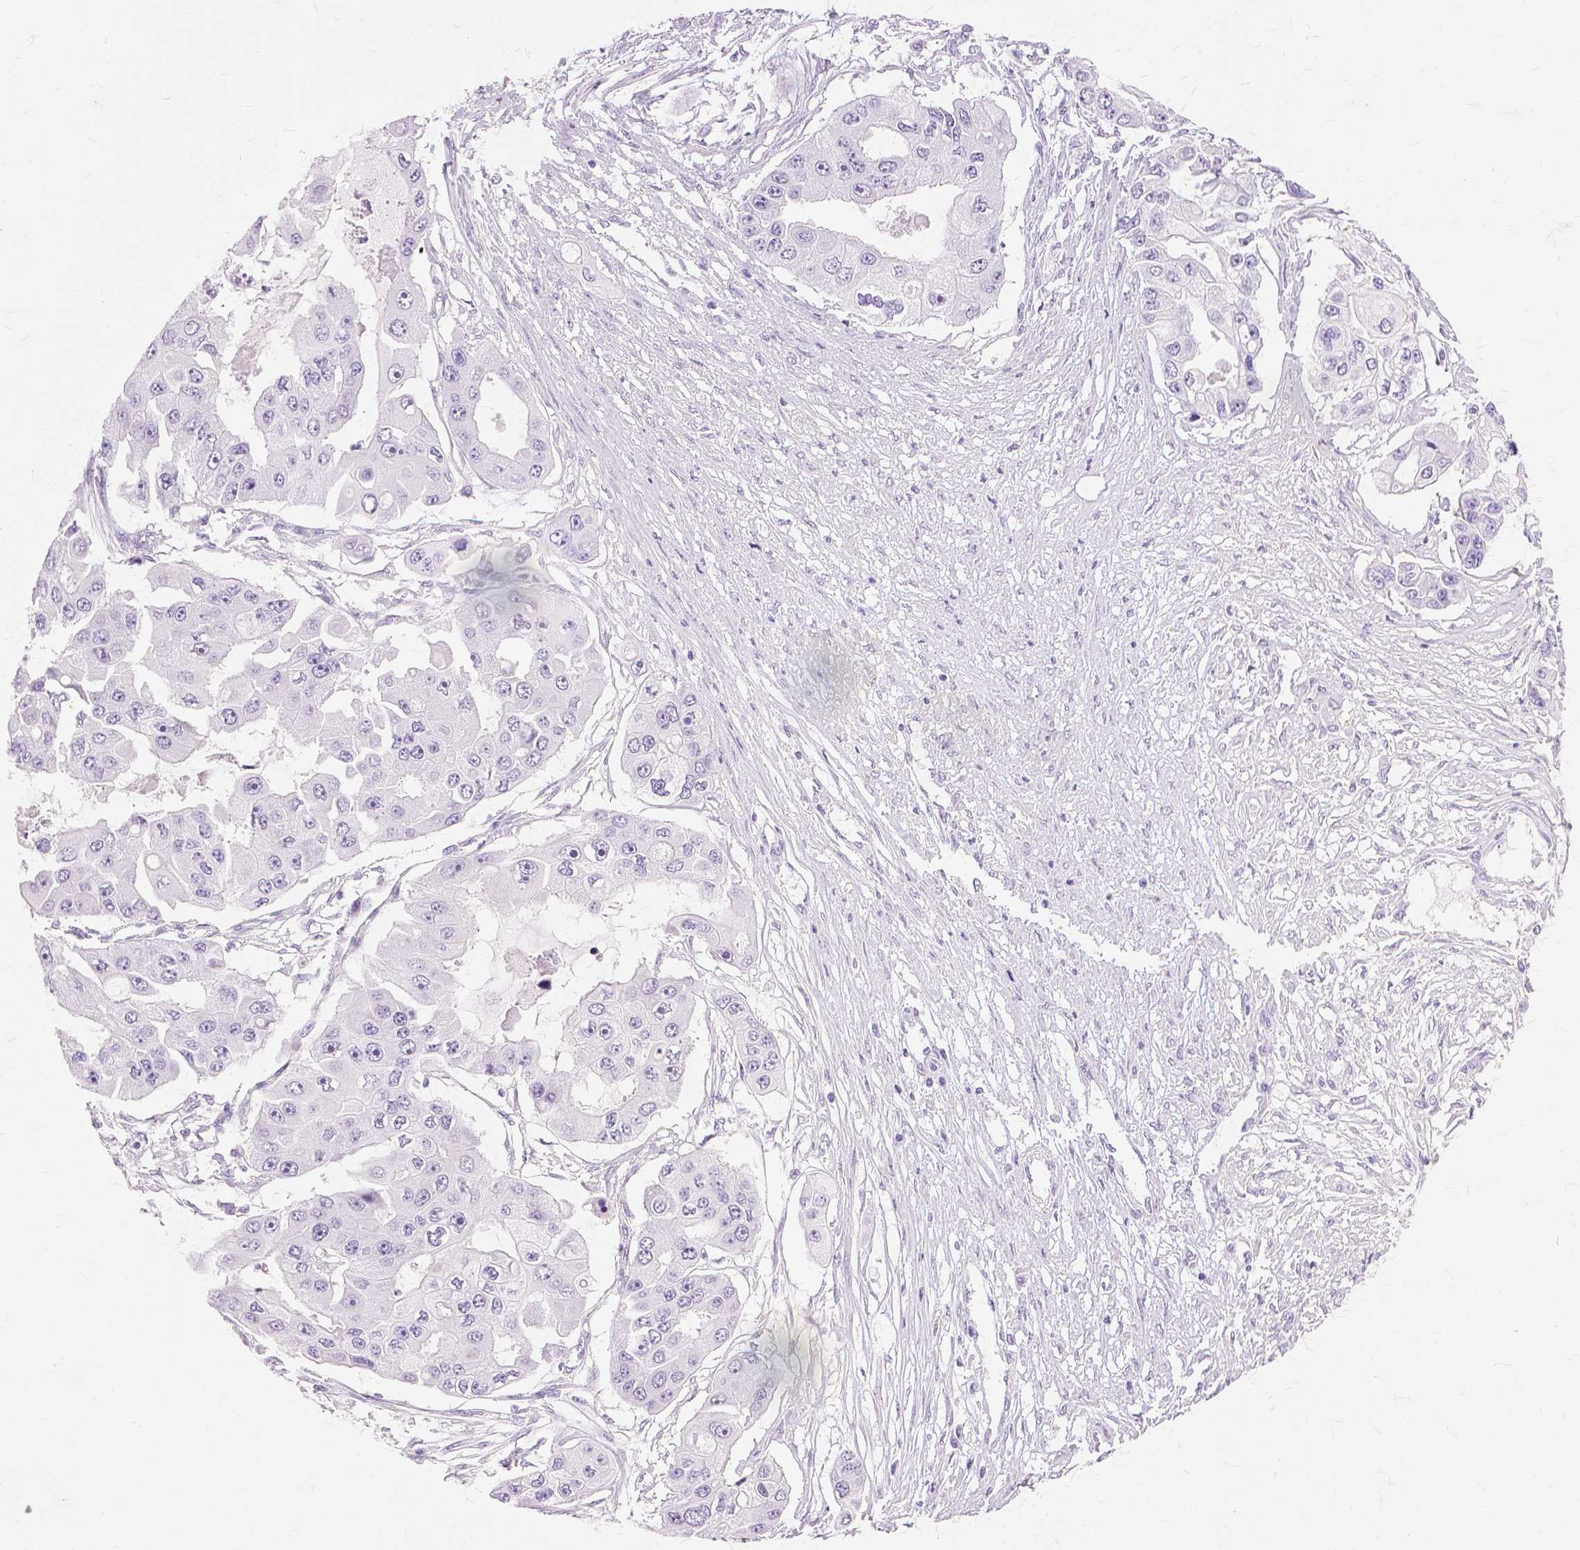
{"staining": {"intensity": "negative", "quantity": "none", "location": "none"}, "tissue": "ovarian cancer", "cell_type": "Tumor cells", "image_type": "cancer", "snomed": [{"axis": "morphology", "description": "Cystadenocarcinoma, serous, NOS"}, {"axis": "topography", "description": "Ovary"}], "caption": "Histopathology image shows no significant protein staining in tumor cells of serous cystadenocarcinoma (ovarian).", "gene": "TGM1", "patient": {"sex": "female", "age": 56}}